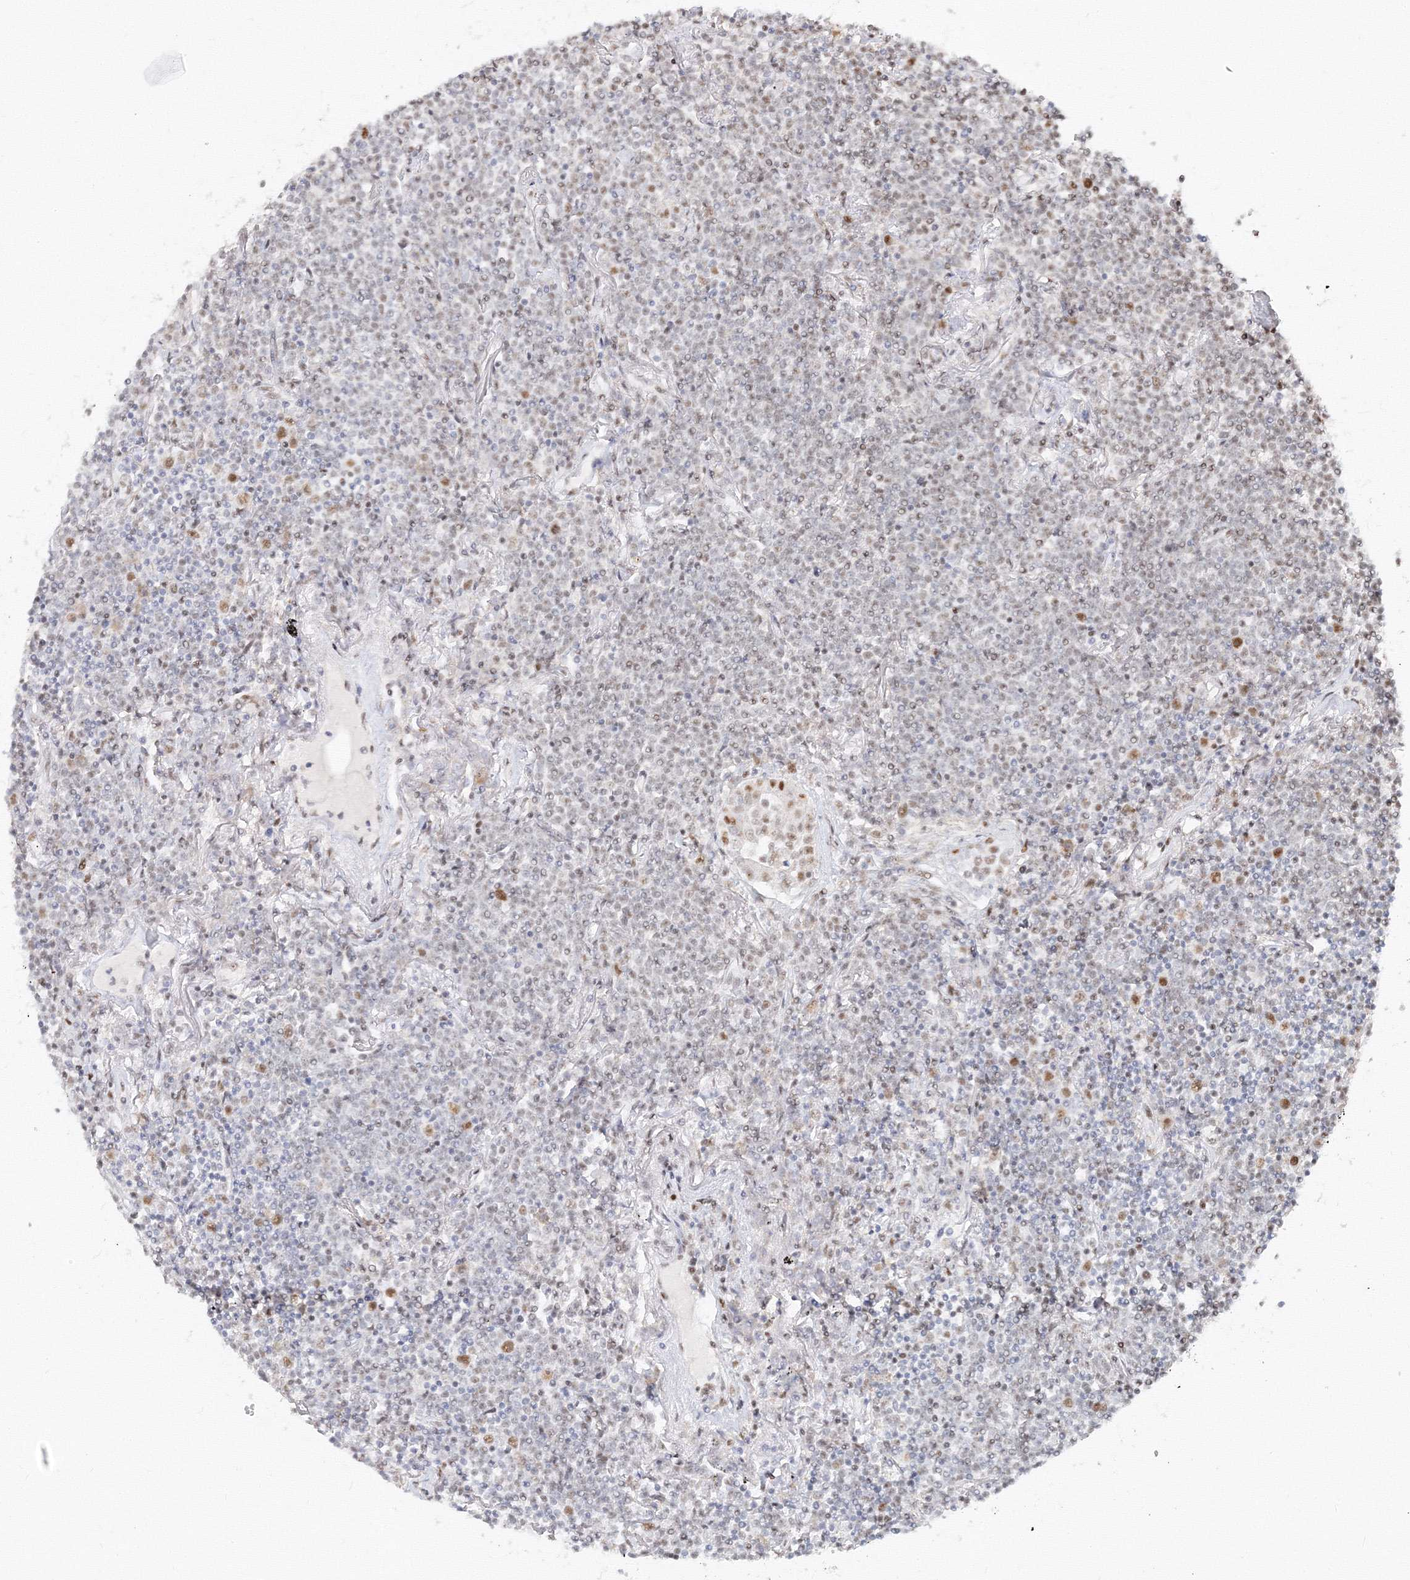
{"staining": {"intensity": "negative", "quantity": "none", "location": "none"}, "tissue": "lymphoma", "cell_type": "Tumor cells", "image_type": "cancer", "snomed": [{"axis": "morphology", "description": "Malignant lymphoma, non-Hodgkin's type, Low grade"}, {"axis": "topography", "description": "Lung"}], "caption": "The micrograph reveals no staining of tumor cells in malignant lymphoma, non-Hodgkin's type (low-grade).", "gene": "PPP4R2", "patient": {"sex": "female", "age": 71}}